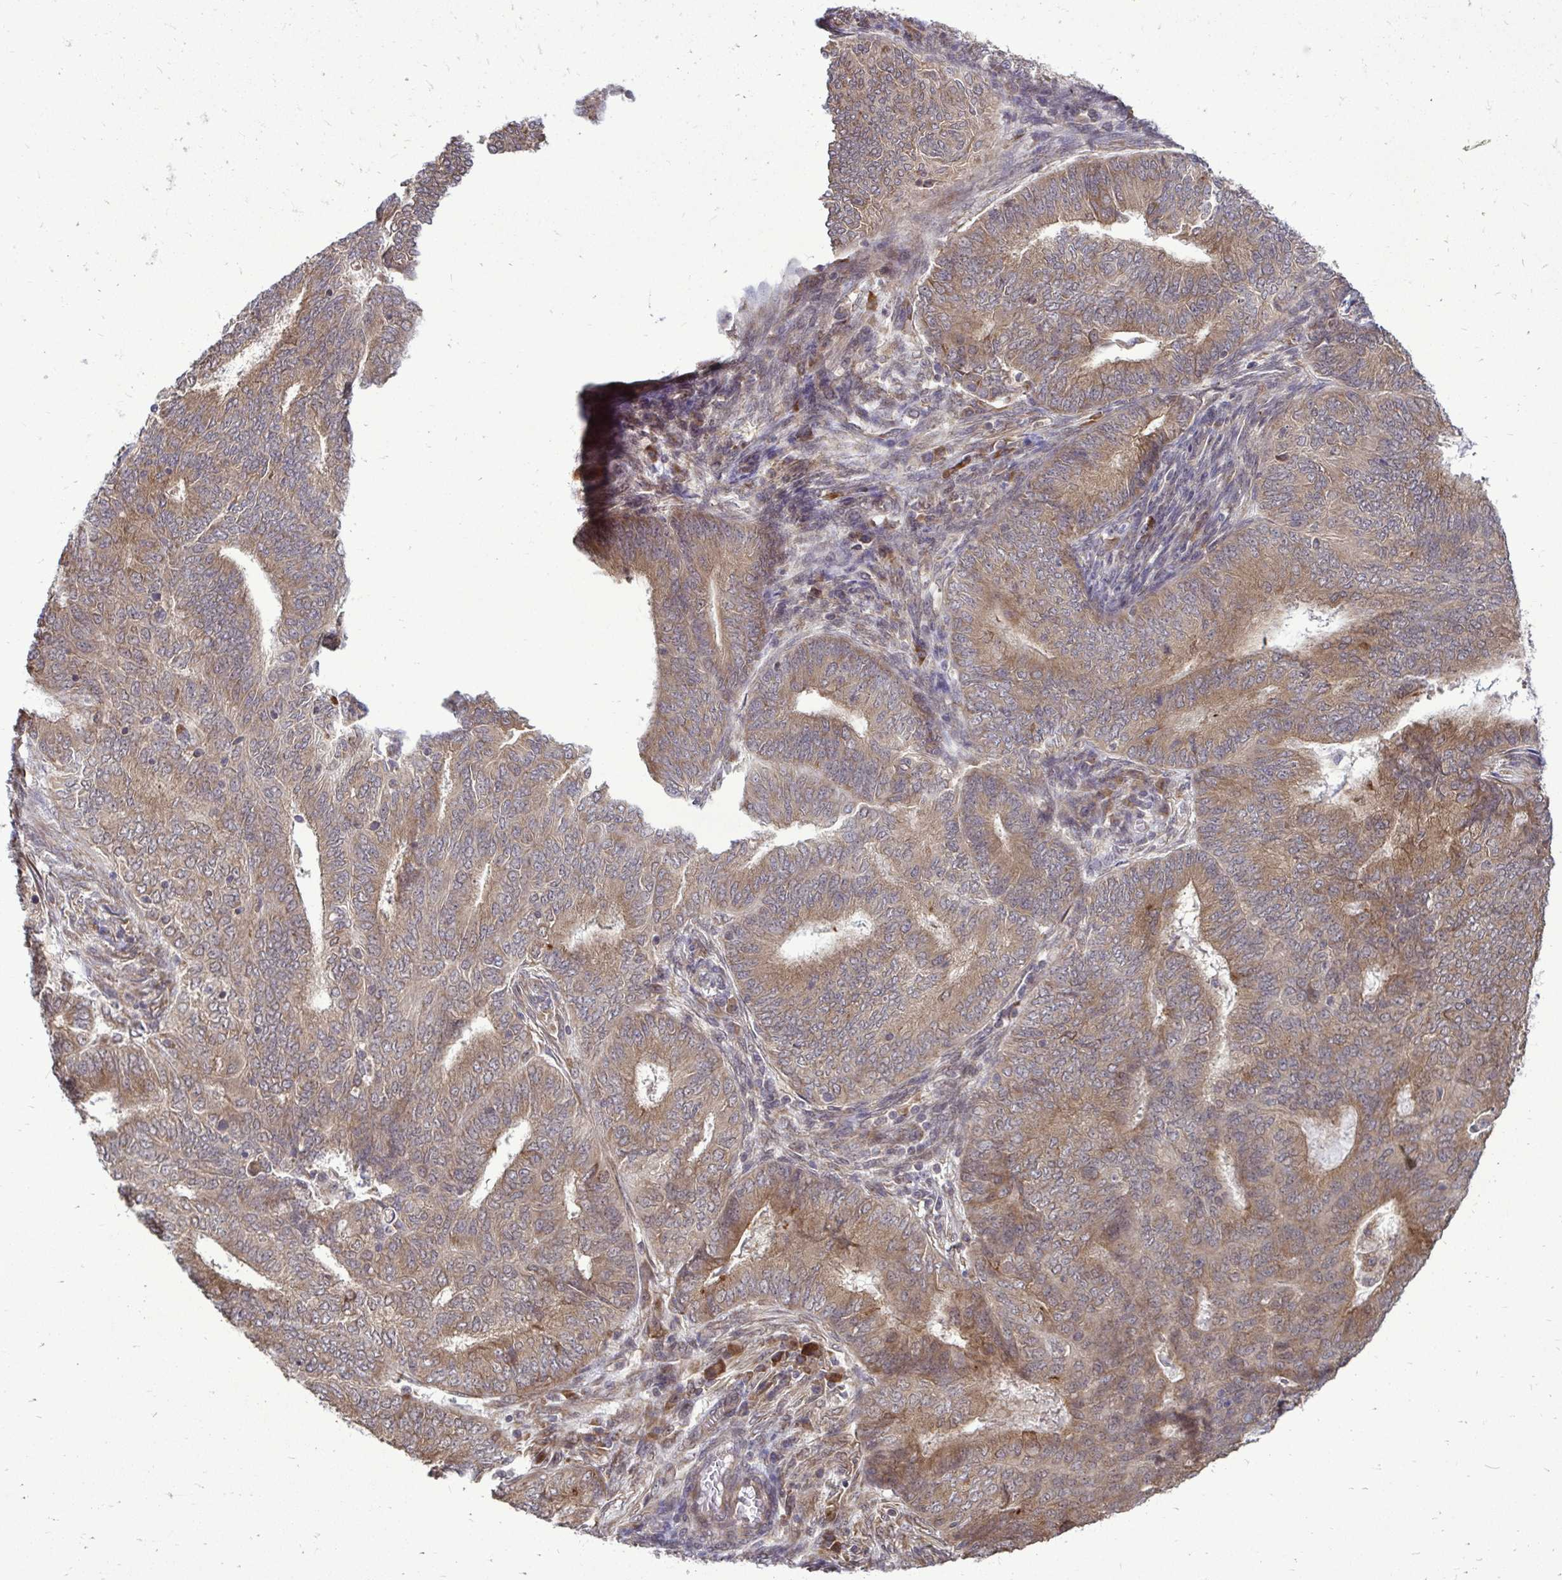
{"staining": {"intensity": "weak", "quantity": ">75%", "location": "cytoplasmic/membranous"}, "tissue": "endometrial cancer", "cell_type": "Tumor cells", "image_type": "cancer", "snomed": [{"axis": "morphology", "description": "Adenocarcinoma, NOS"}, {"axis": "topography", "description": "Endometrium"}], "caption": "Human endometrial cancer (adenocarcinoma) stained for a protein (brown) demonstrates weak cytoplasmic/membranous positive staining in about >75% of tumor cells.", "gene": "FMR1", "patient": {"sex": "female", "age": 62}}